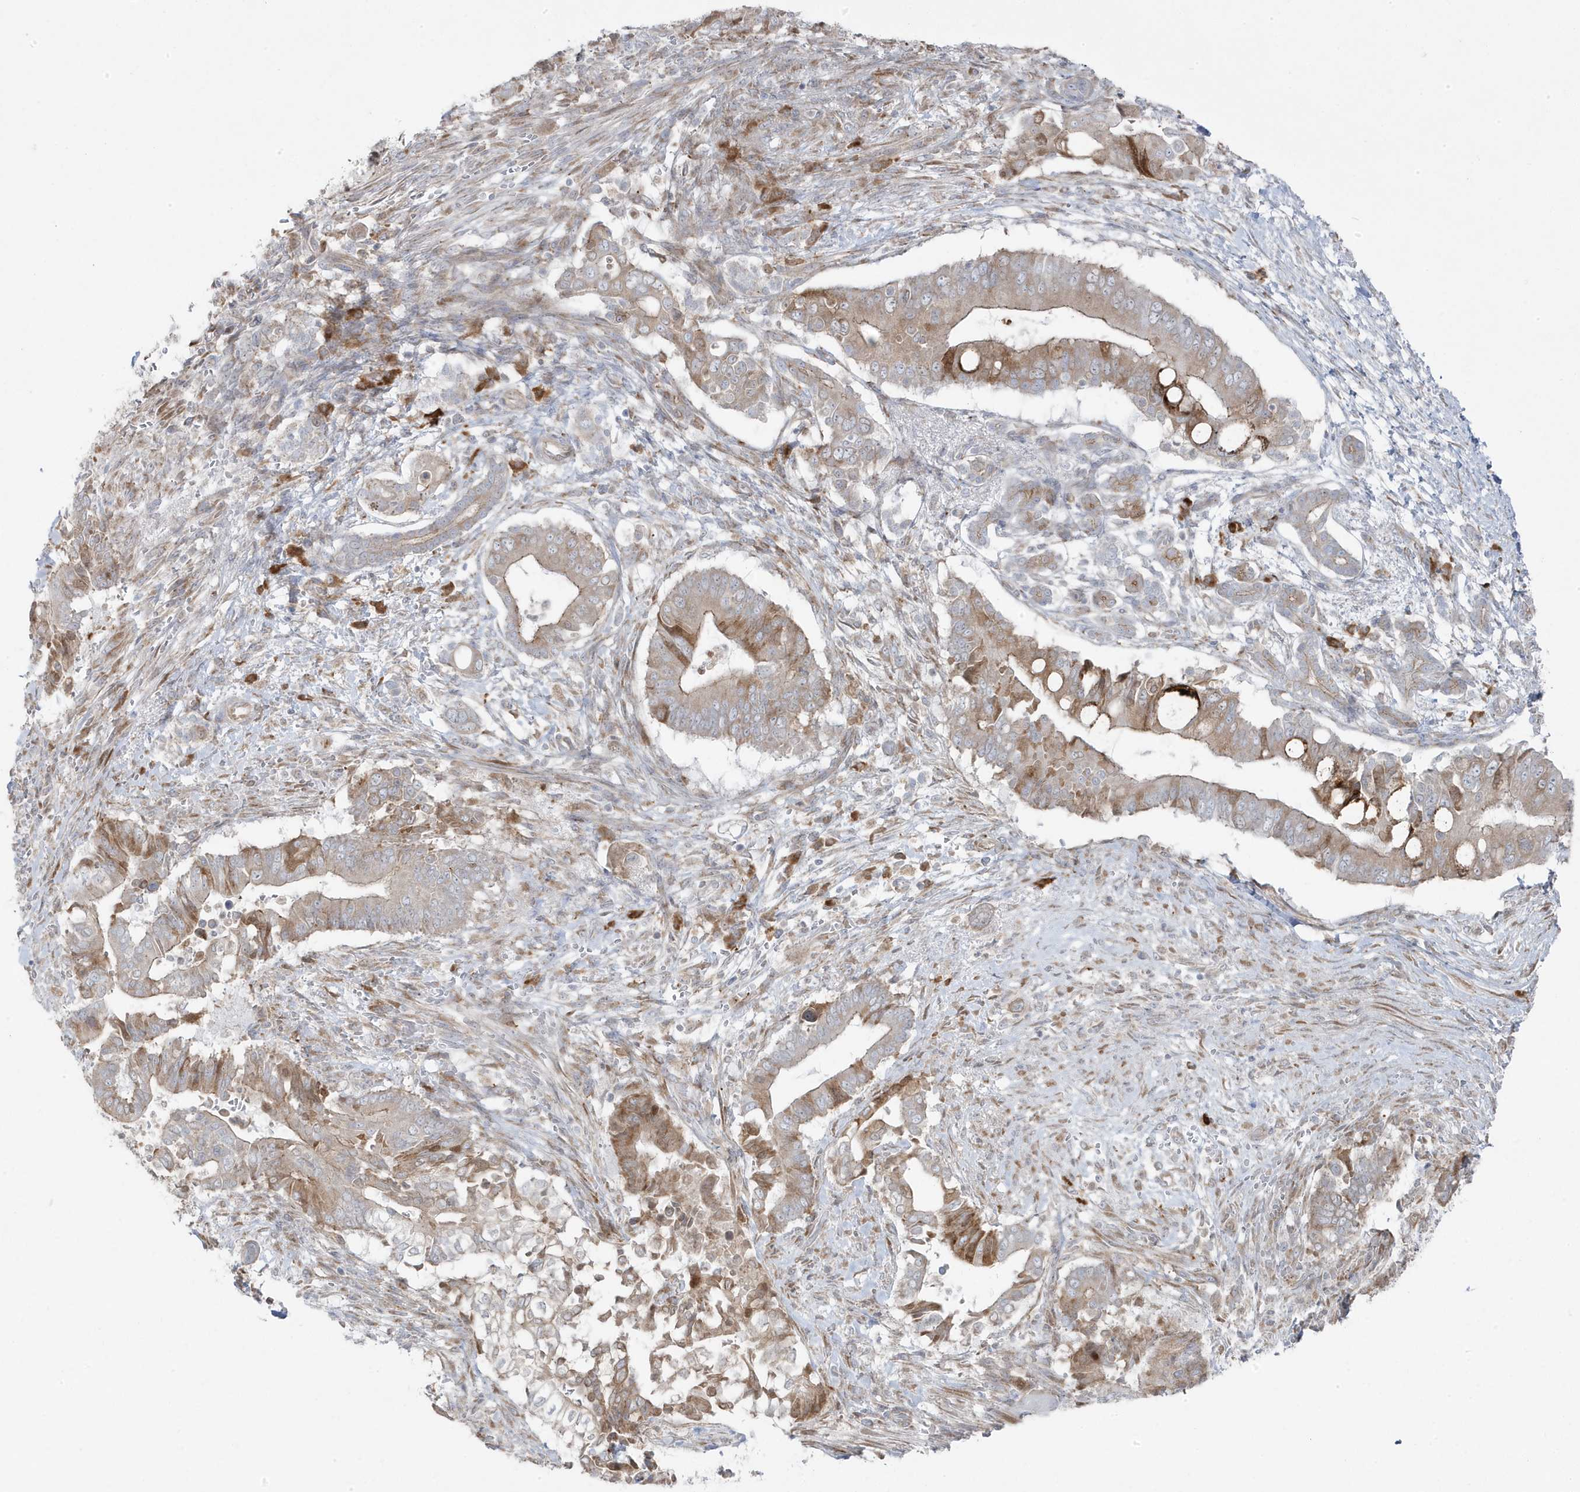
{"staining": {"intensity": "moderate", "quantity": "<25%", "location": "cytoplasmic/membranous"}, "tissue": "pancreatic cancer", "cell_type": "Tumor cells", "image_type": "cancer", "snomed": [{"axis": "morphology", "description": "Adenocarcinoma, NOS"}, {"axis": "topography", "description": "Pancreas"}], "caption": "IHC image of pancreatic cancer (adenocarcinoma) stained for a protein (brown), which reveals low levels of moderate cytoplasmic/membranous expression in about <25% of tumor cells.", "gene": "ZNF654", "patient": {"sex": "male", "age": 68}}